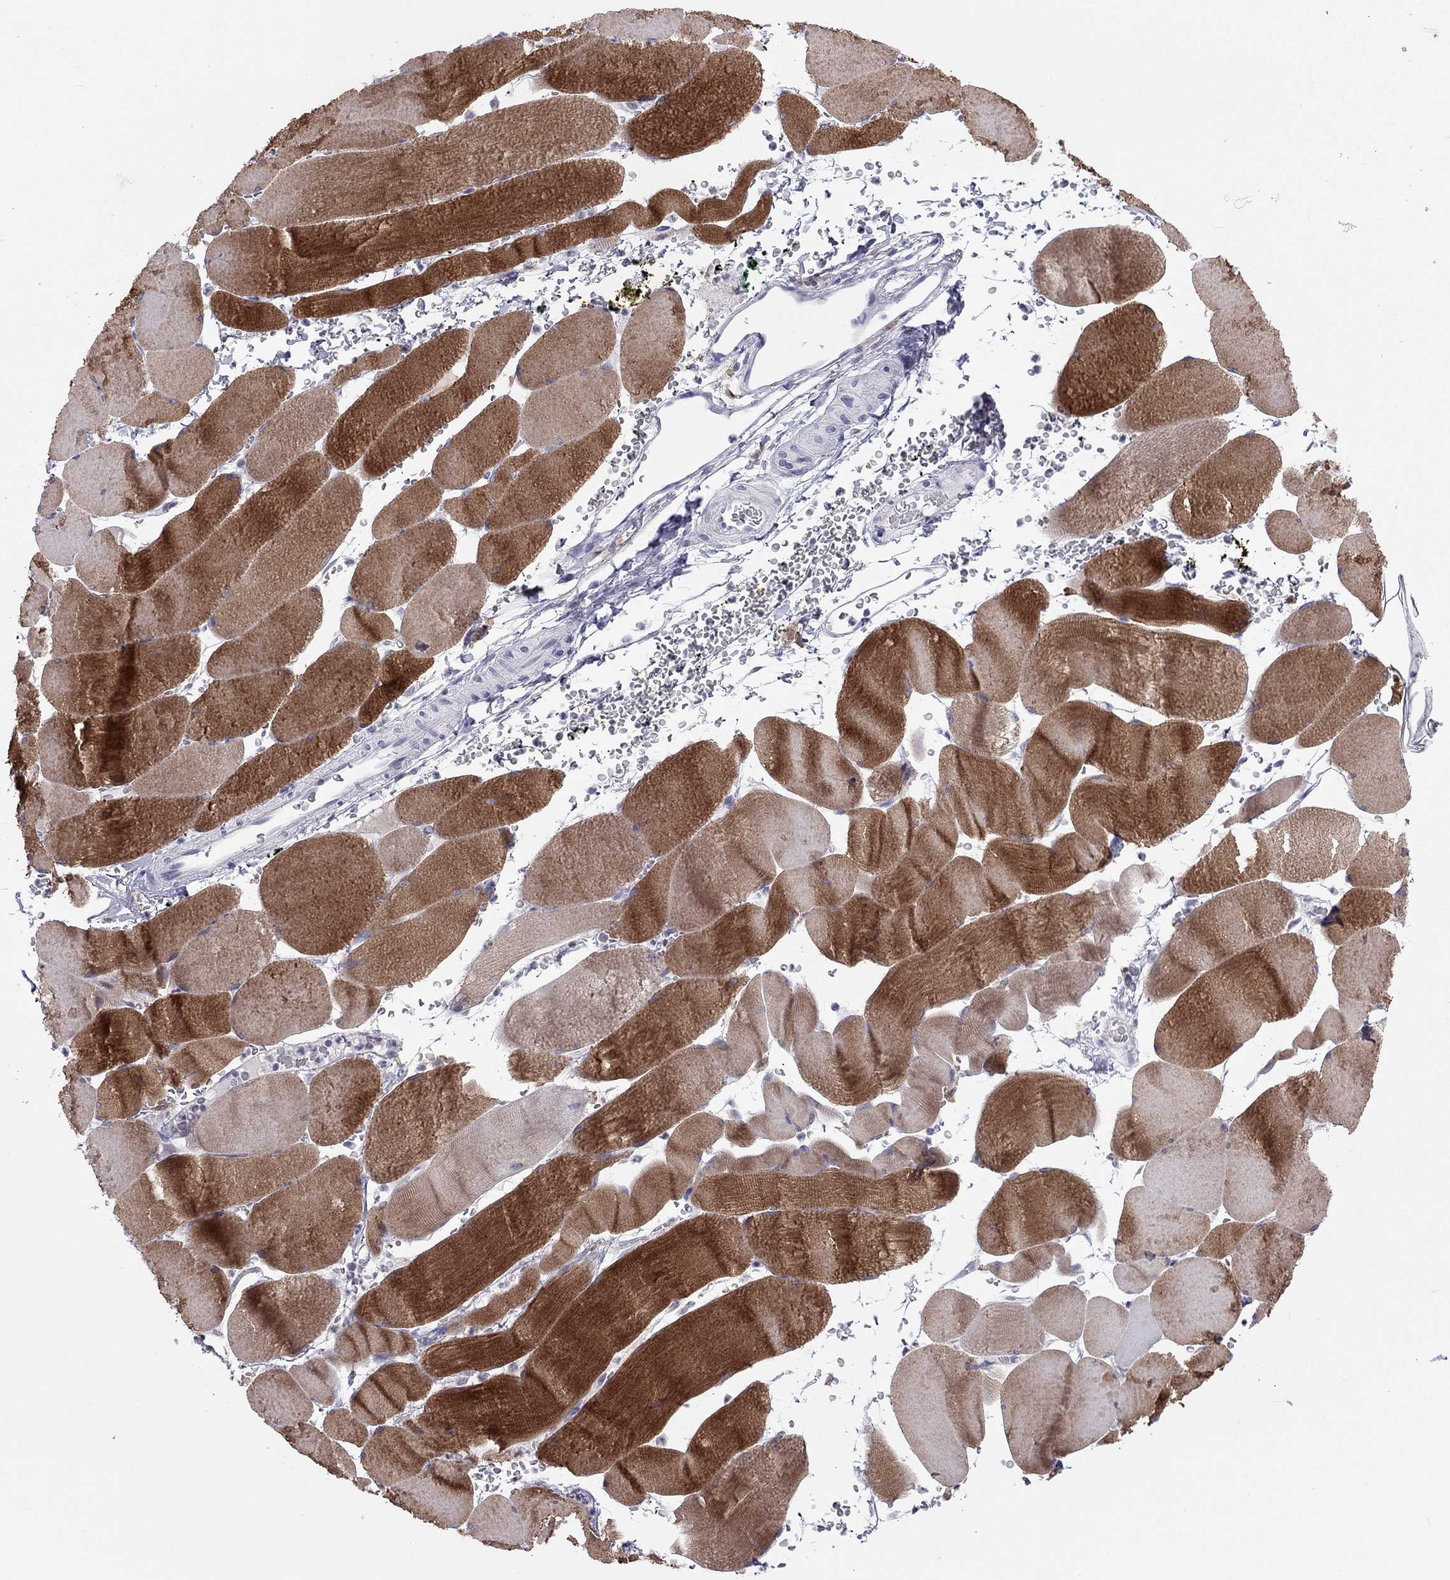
{"staining": {"intensity": "strong", "quantity": "25%-75%", "location": "cytoplasmic/membranous"}, "tissue": "skeletal muscle", "cell_type": "Myocytes", "image_type": "normal", "snomed": [{"axis": "morphology", "description": "Normal tissue, NOS"}, {"axis": "topography", "description": "Skeletal muscle"}], "caption": "Strong cytoplasmic/membranous expression for a protein is present in approximately 25%-75% of myocytes of normal skeletal muscle using immunohistochemistry (IHC).", "gene": "PPP1R3A", "patient": {"sex": "male", "age": 56}}